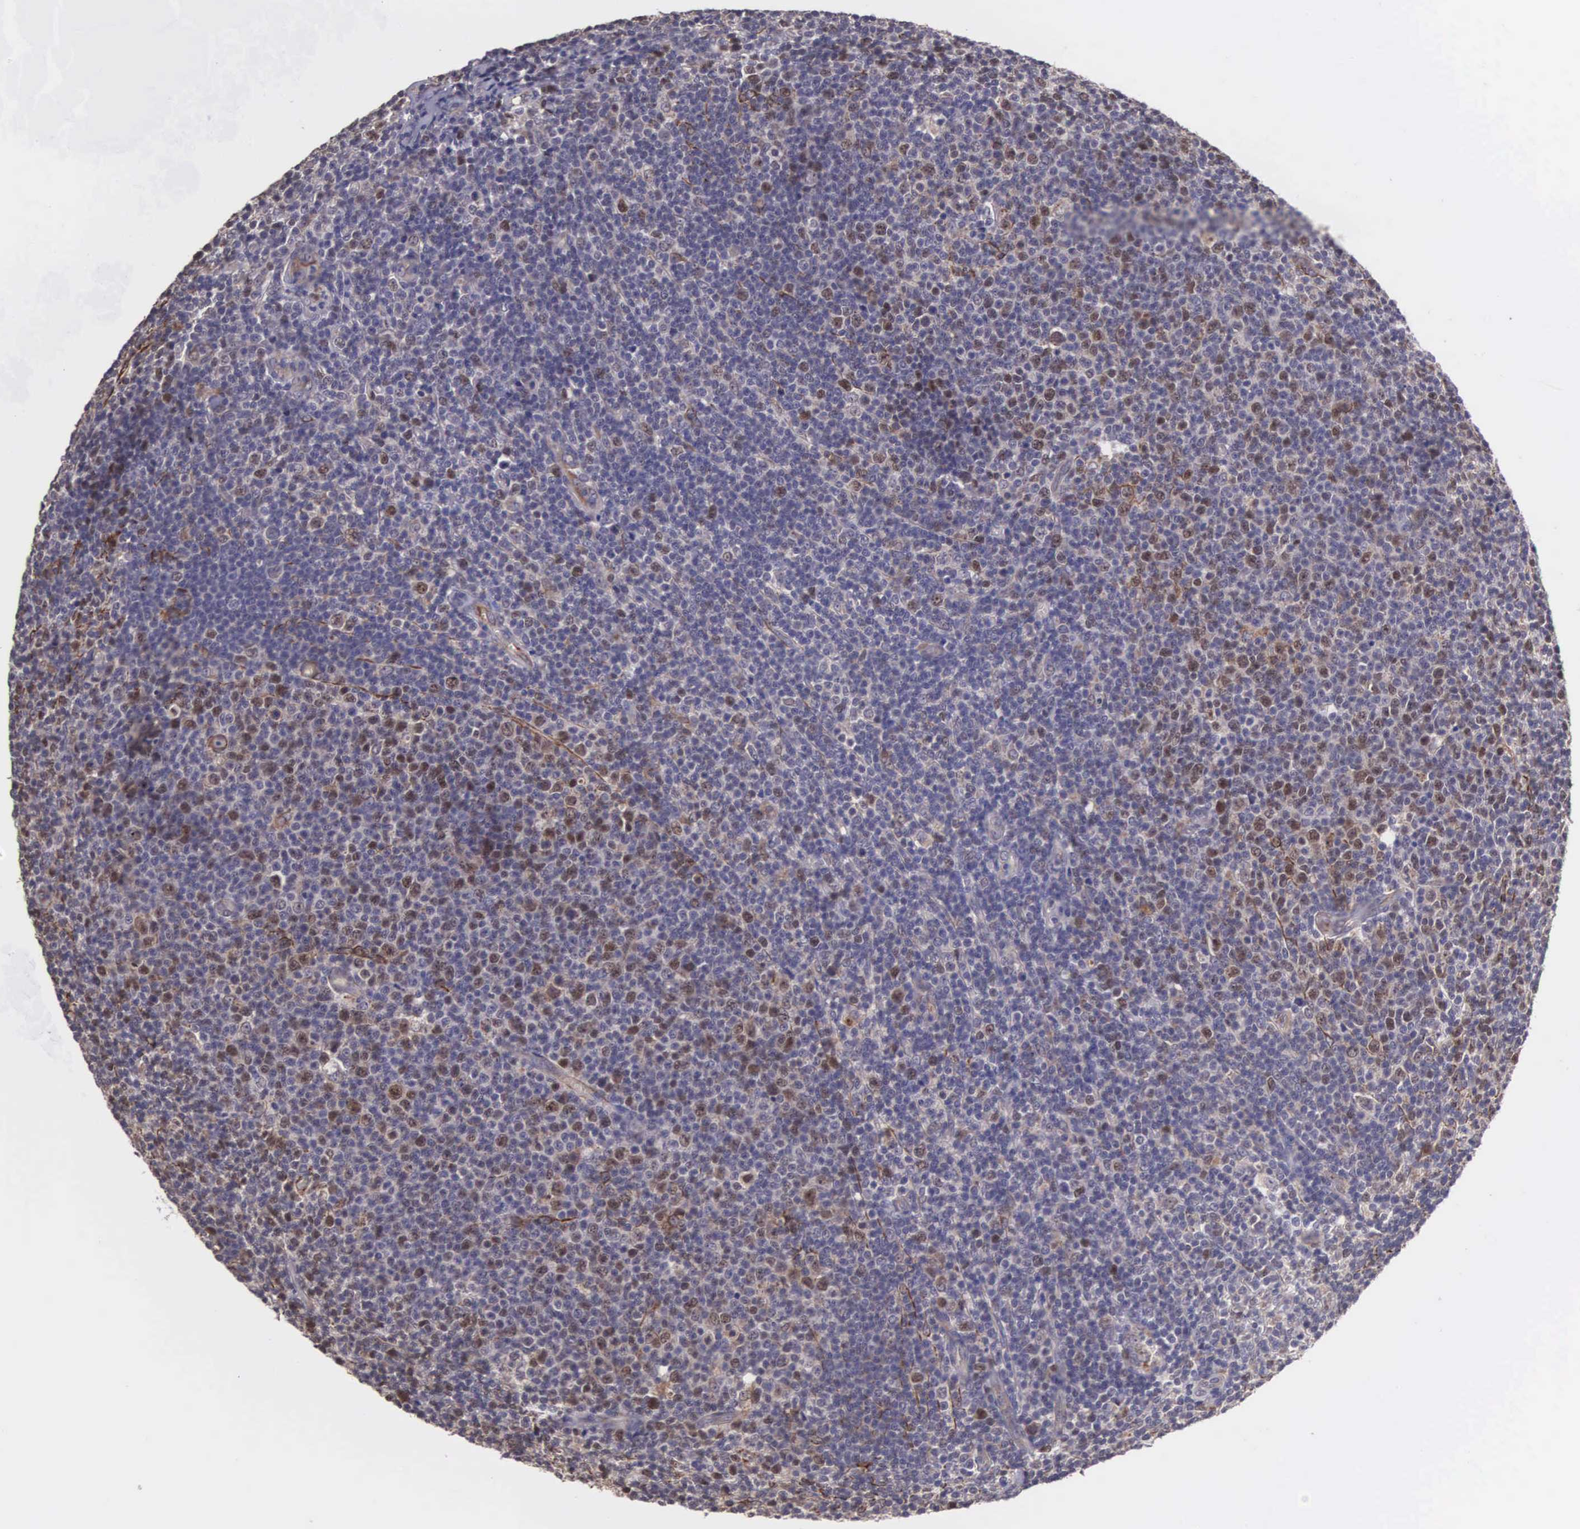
{"staining": {"intensity": "moderate", "quantity": "25%-75%", "location": "nuclear"}, "tissue": "lymphoma", "cell_type": "Tumor cells", "image_type": "cancer", "snomed": [{"axis": "morphology", "description": "Malignant lymphoma, non-Hodgkin's type, Low grade"}, {"axis": "topography", "description": "Lymph node"}], "caption": "High-magnification brightfield microscopy of malignant lymphoma, non-Hodgkin's type (low-grade) stained with DAB (brown) and counterstained with hematoxylin (blue). tumor cells exhibit moderate nuclear positivity is seen in approximately25%-75% of cells.", "gene": "CDC45", "patient": {"sex": "male", "age": 74}}